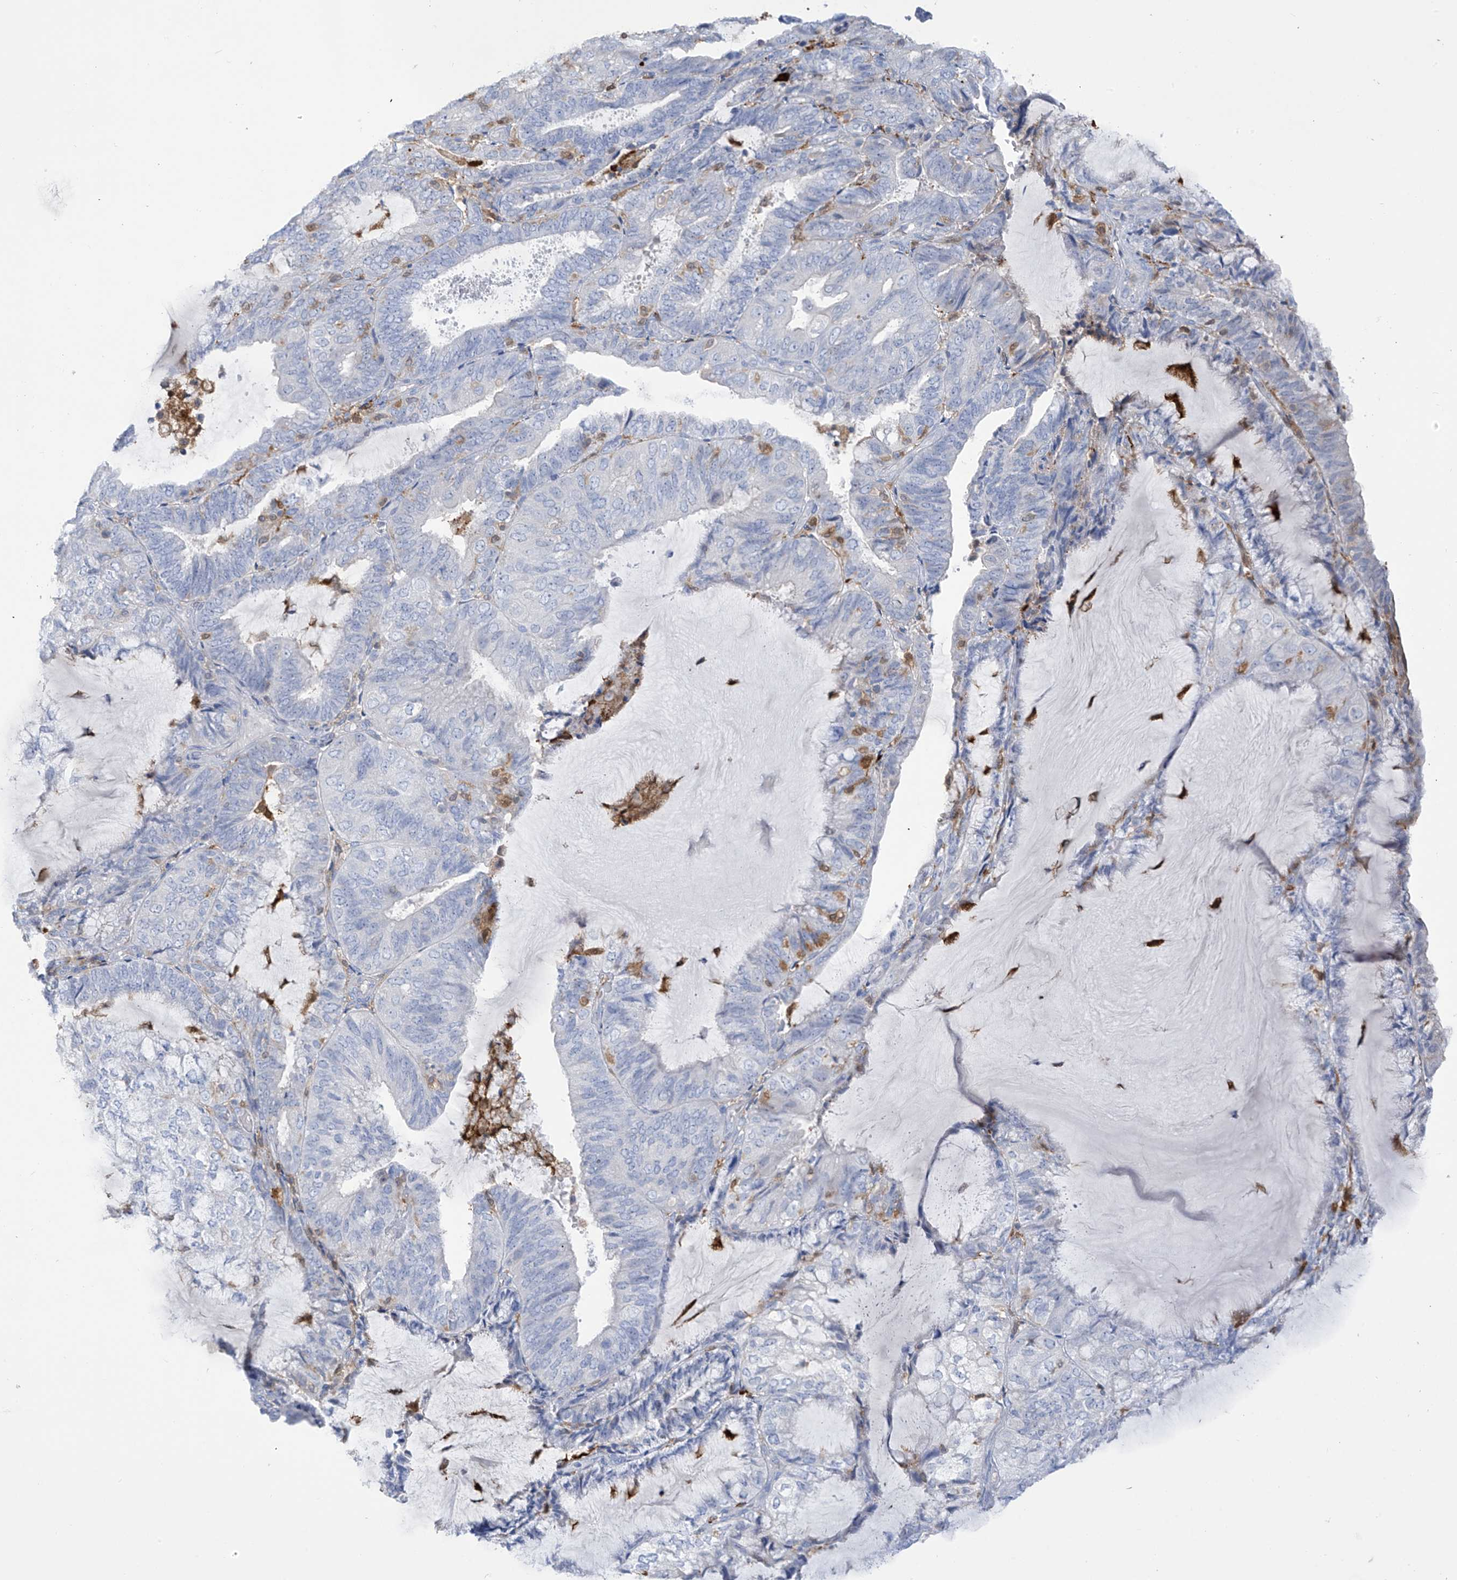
{"staining": {"intensity": "negative", "quantity": "none", "location": "none"}, "tissue": "endometrial cancer", "cell_type": "Tumor cells", "image_type": "cancer", "snomed": [{"axis": "morphology", "description": "Adenocarcinoma, NOS"}, {"axis": "topography", "description": "Endometrium"}], "caption": "This is an immunohistochemistry (IHC) histopathology image of human adenocarcinoma (endometrial). There is no staining in tumor cells.", "gene": "TRMT2B", "patient": {"sex": "female", "age": 81}}